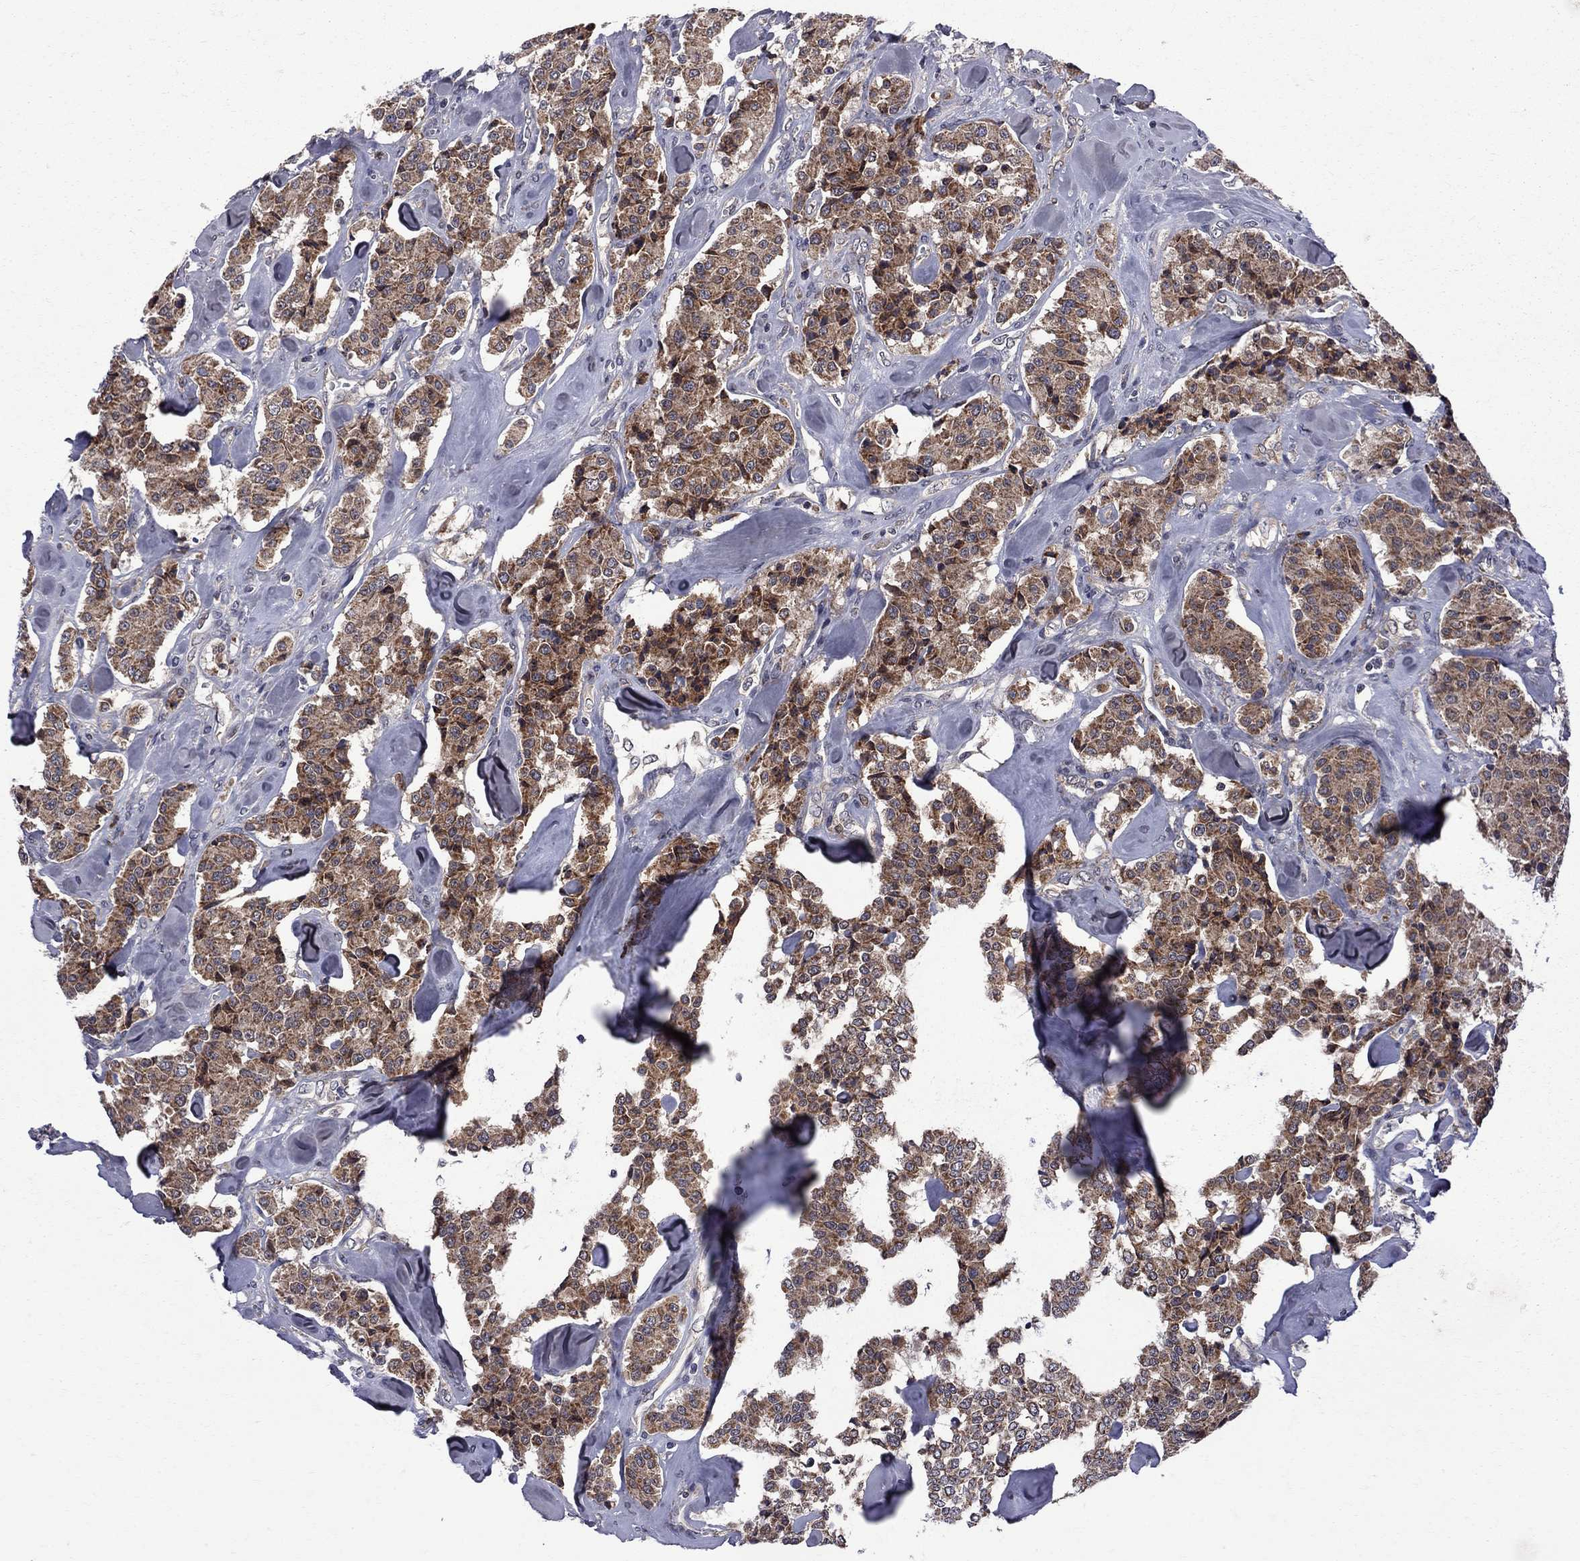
{"staining": {"intensity": "strong", "quantity": ">75%", "location": "cytoplasmic/membranous"}, "tissue": "carcinoid", "cell_type": "Tumor cells", "image_type": "cancer", "snomed": [{"axis": "morphology", "description": "Carcinoid, malignant, NOS"}, {"axis": "topography", "description": "Pancreas"}], "caption": "Human malignant carcinoid stained with a brown dye displays strong cytoplasmic/membranous positive staining in about >75% of tumor cells.", "gene": "CNOT11", "patient": {"sex": "male", "age": 41}}